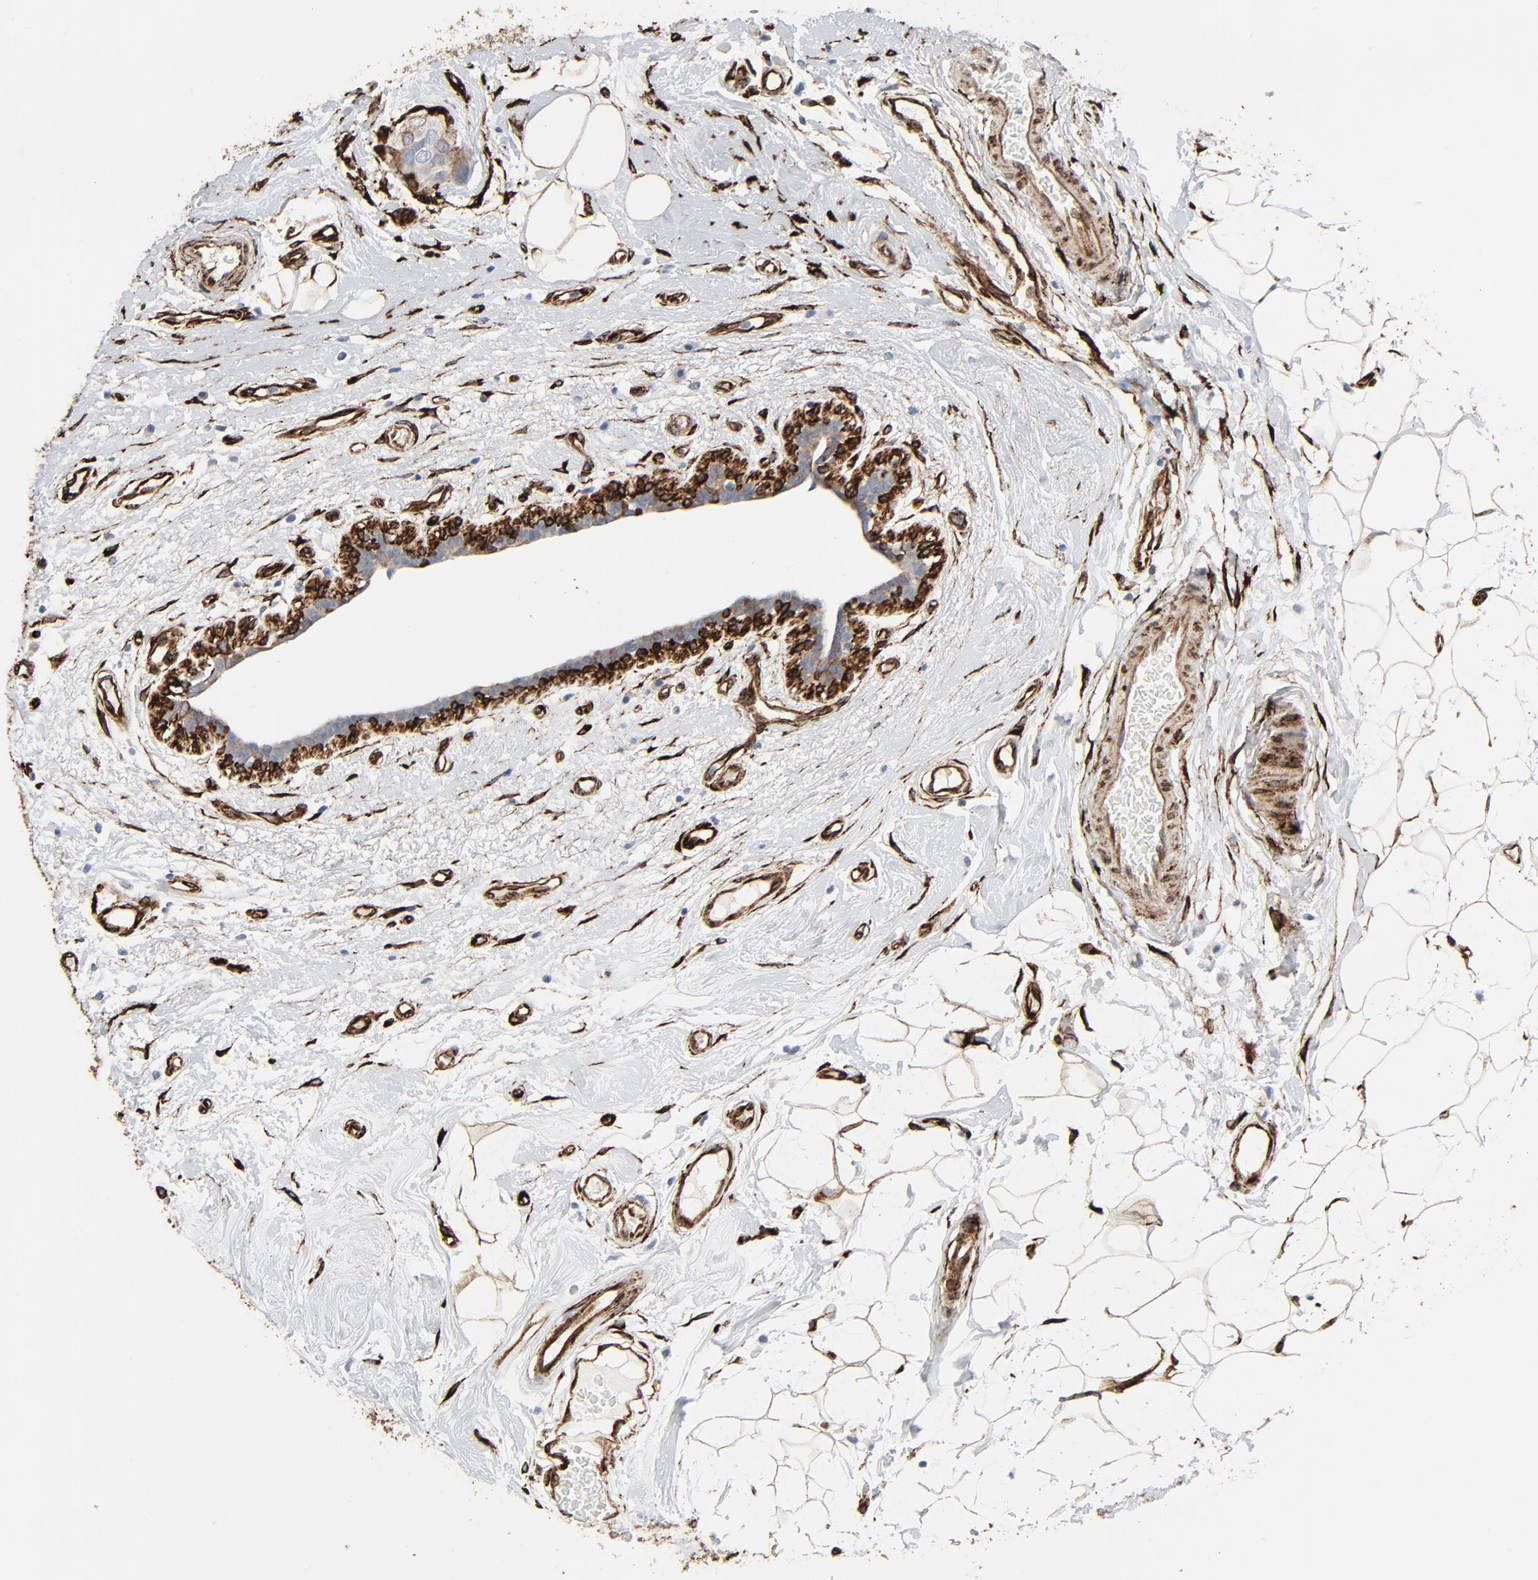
{"staining": {"intensity": "negative", "quantity": "none", "location": "none"}, "tissue": "breast cancer", "cell_type": "Tumor cells", "image_type": "cancer", "snomed": [{"axis": "morphology", "description": "Duct carcinoma"}, {"axis": "topography", "description": "Breast"}], "caption": "A micrograph of human breast cancer is negative for staining in tumor cells. (Stains: DAB (3,3'-diaminobenzidine) immunohistochemistry (IHC) with hematoxylin counter stain, Microscopy: brightfield microscopy at high magnification).", "gene": "SERPINH1", "patient": {"sex": "female", "age": 40}}